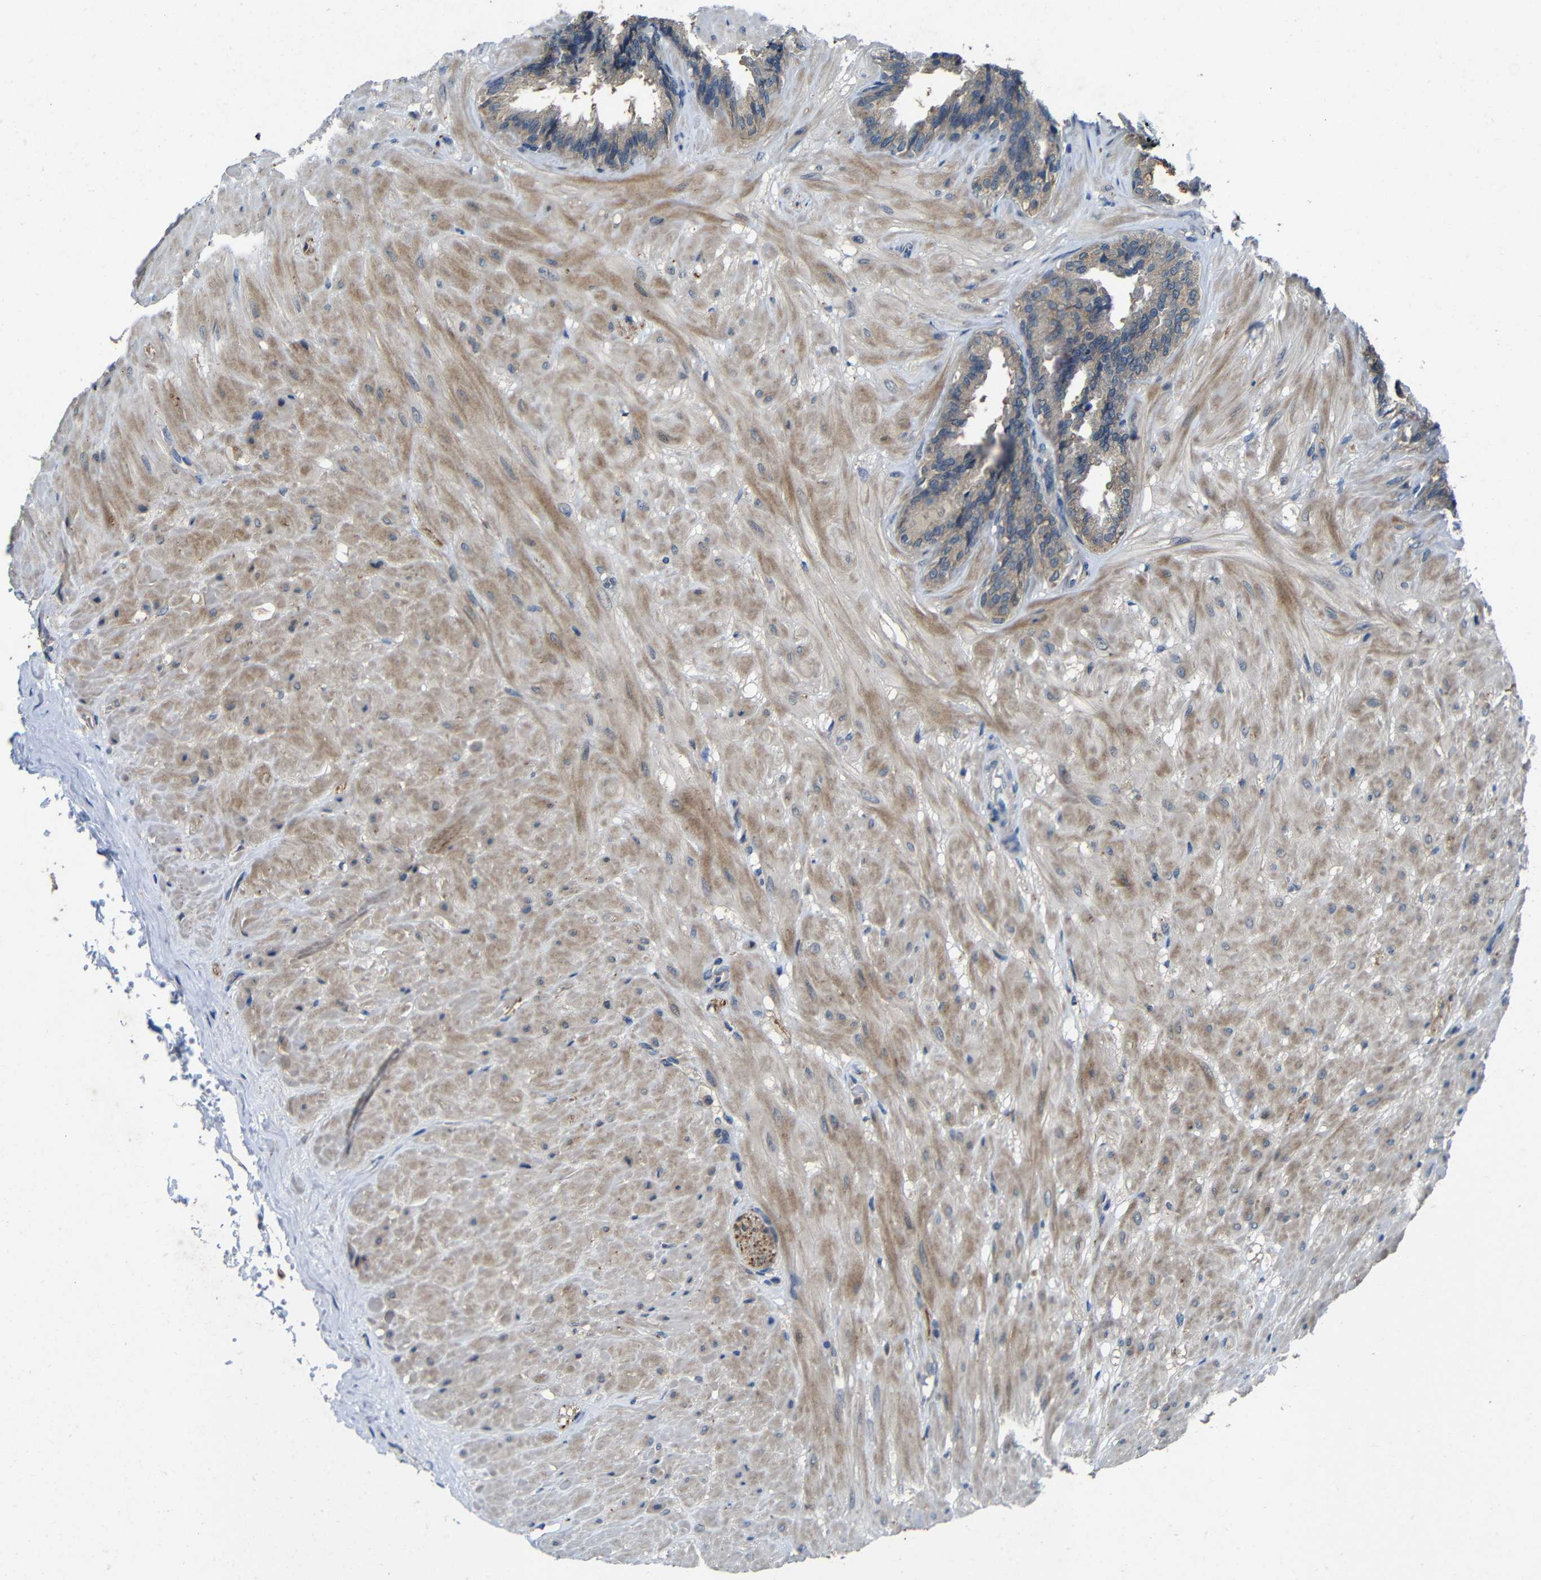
{"staining": {"intensity": "weak", "quantity": ">75%", "location": "cytoplasmic/membranous"}, "tissue": "seminal vesicle", "cell_type": "Glandular cells", "image_type": "normal", "snomed": [{"axis": "morphology", "description": "Normal tissue, NOS"}, {"axis": "topography", "description": "Seminal veicle"}], "caption": "Protein staining reveals weak cytoplasmic/membranous positivity in about >75% of glandular cells in benign seminal vesicle.", "gene": "C6orf89", "patient": {"sex": "male", "age": 46}}